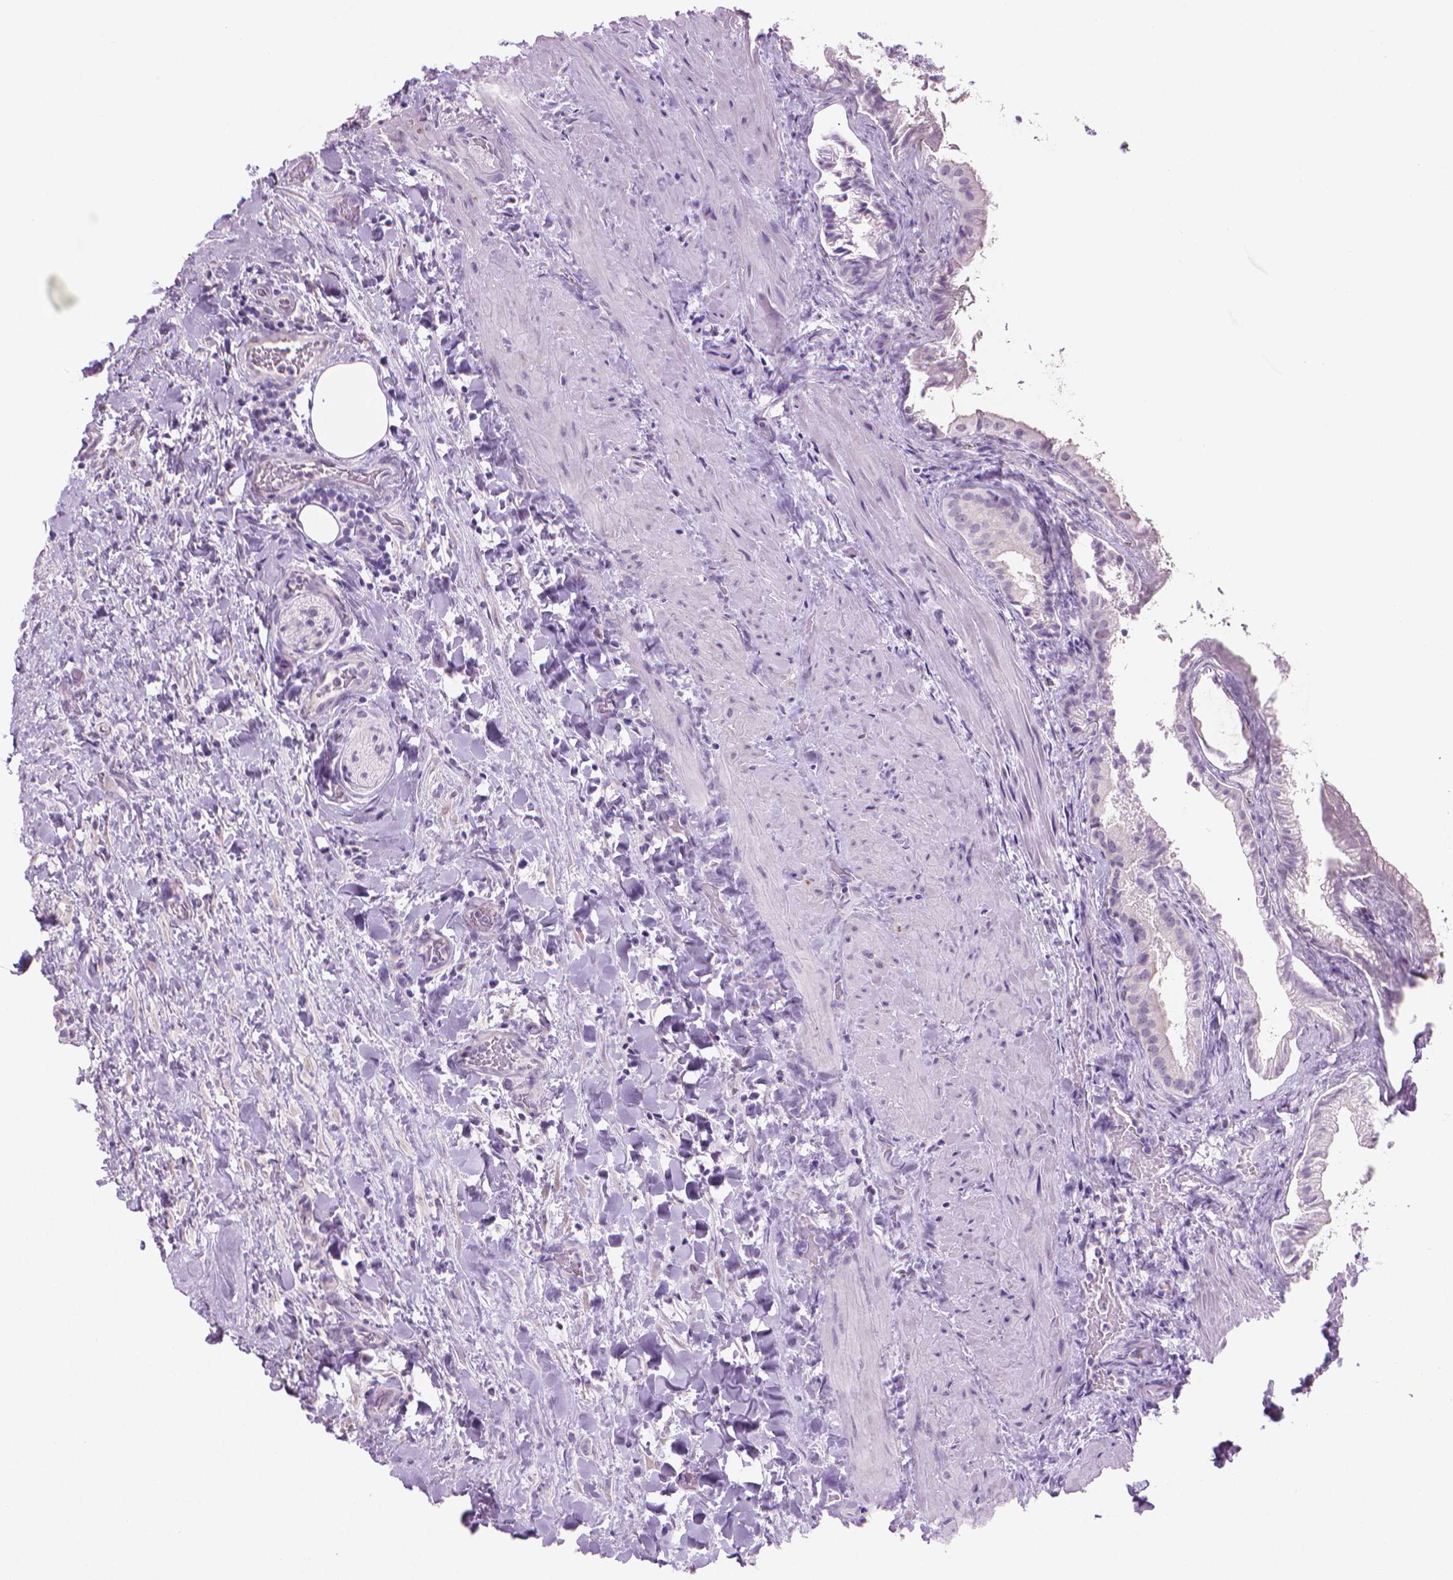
{"staining": {"intensity": "negative", "quantity": "none", "location": "none"}, "tissue": "gallbladder", "cell_type": "Glandular cells", "image_type": "normal", "snomed": [{"axis": "morphology", "description": "Normal tissue, NOS"}, {"axis": "topography", "description": "Gallbladder"}], "caption": "Immunohistochemical staining of normal human gallbladder exhibits no significant positivity in glandular cells.", "gene": "ENSG00000187186", "patient": {"sex": "male", "age": 70}}